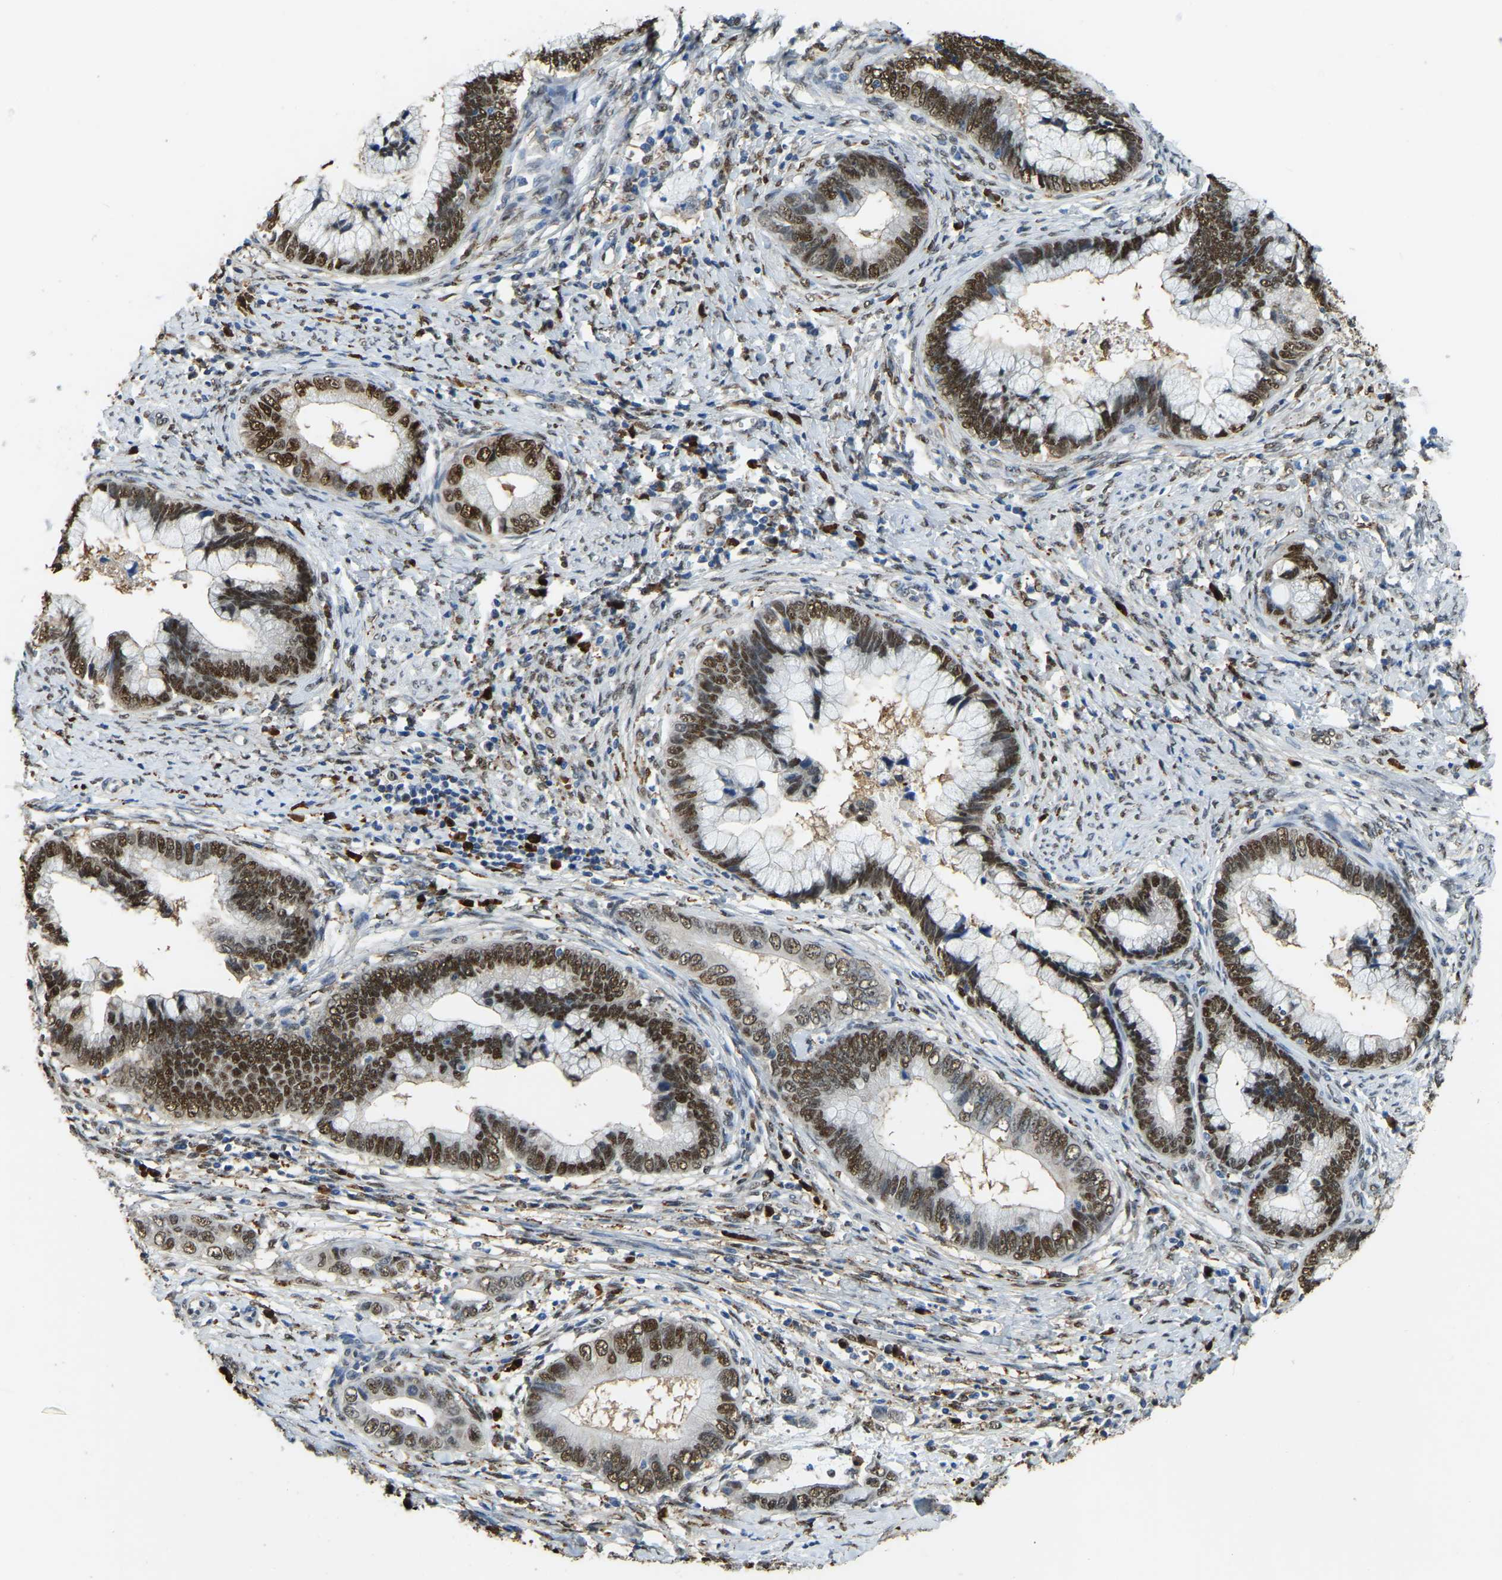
{"staining": {"intensity": "strong", "quantity": ">75%", "location": "cytoplasmic/membranous,nuclear"}, "tissue": "cervical cancer", "cell_type": "Tumor cells", "image_type": "cancer", "snomed": [{"axis": "morphology", "description": "Adenocarcinoma, NOS"}, {"axis": "topography", "description": "Cervix"}], "caption": "This micrograph exhibits IHC staining of human adenocarcinoma (cervical), with high strong cytoplasmic/membranous and nuclear positivity in about >75% of tumor cells.", "gene": "NANS", "patient": {"sex": "female", "age": 44}}